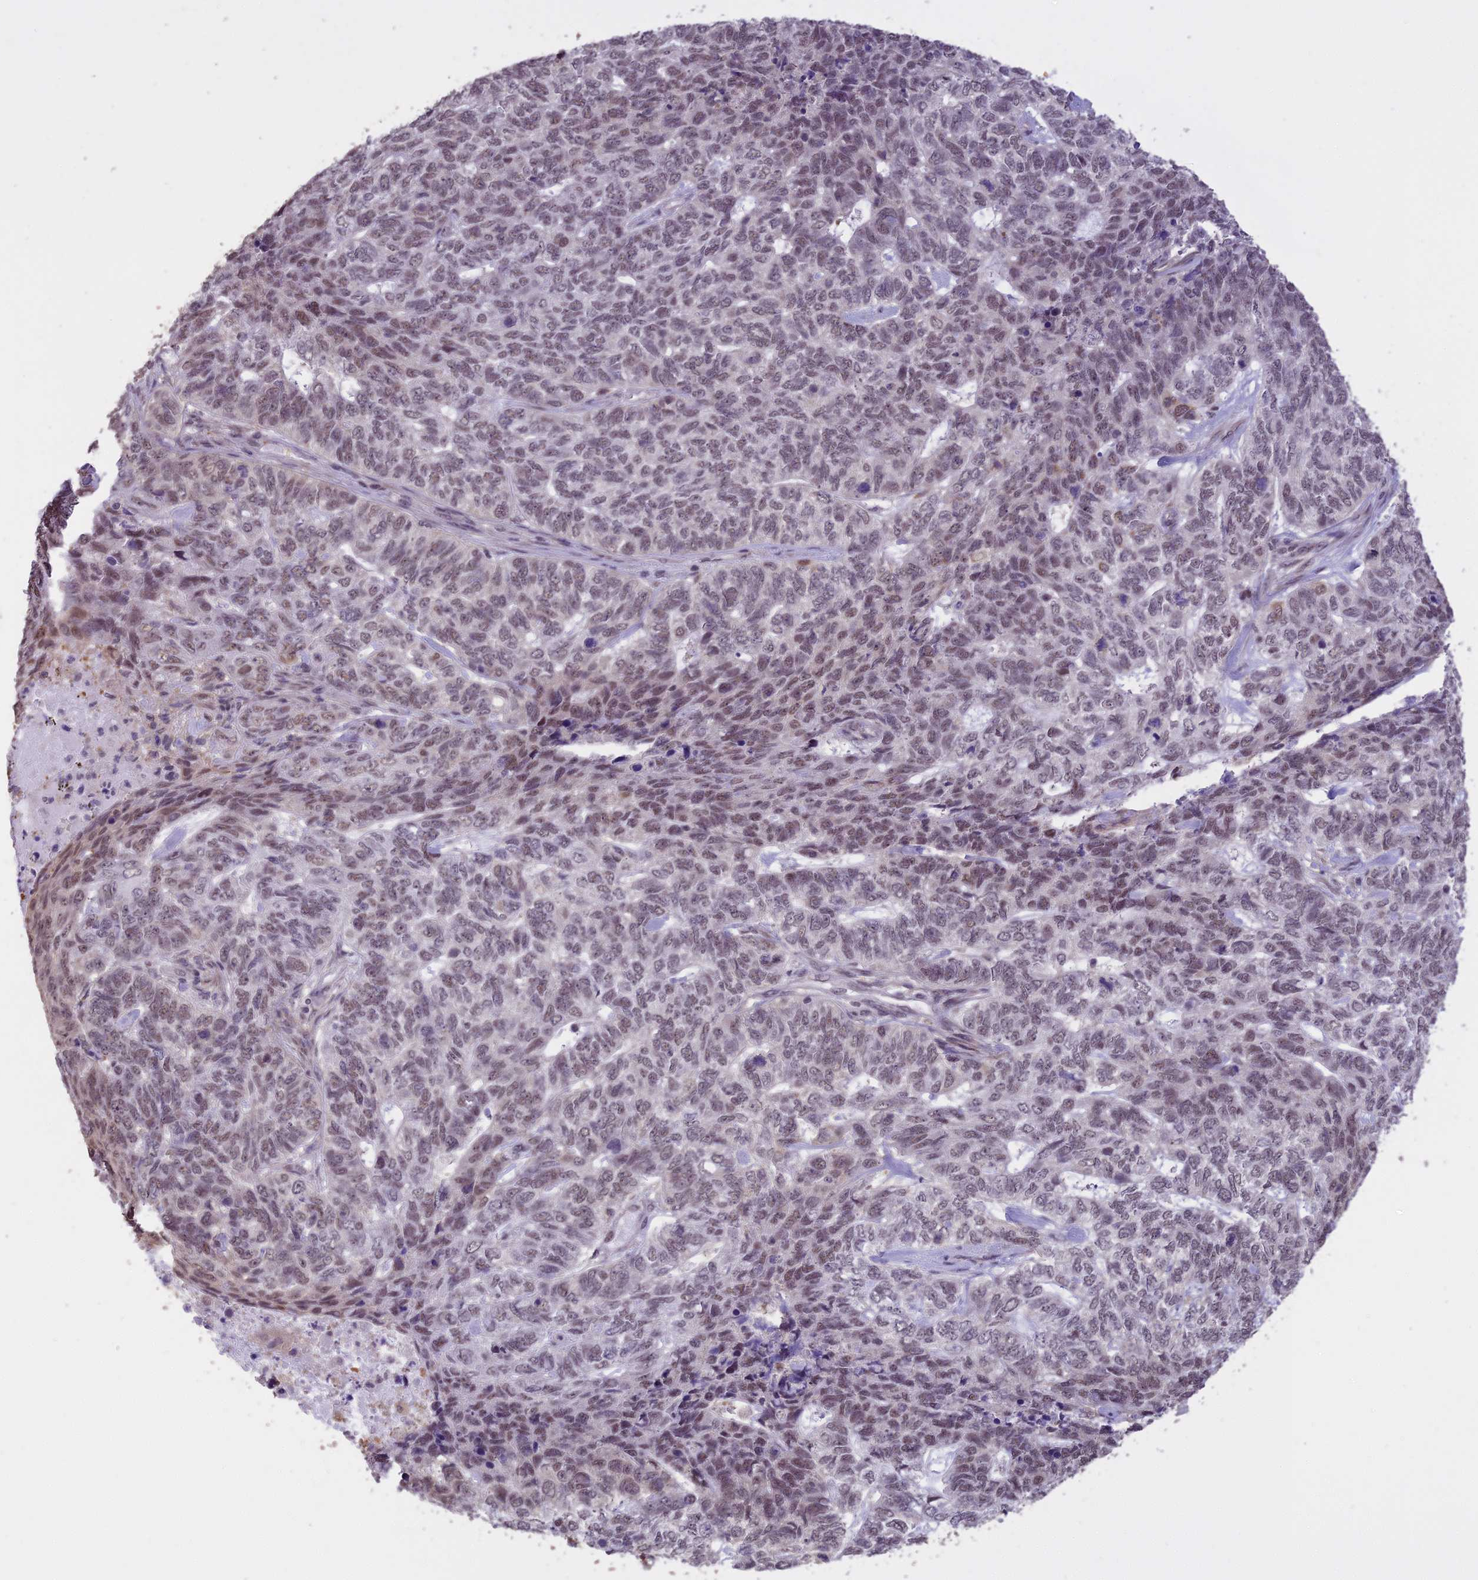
{"staining": {"intensity": "weak", "quantity": "25%-75%", "location": "nuclear"}, "tissue": "skin cancer", "cell_type": "Tumor cells", "image_type": "cancer", "snomed": [{"axis": "morphology", "description": "Basal cell carcinoma"}, {"axis": "topography", "description": "Skin"}], "caption": "Immunohistochemical staining of human basal cell carcinoma (skin) demonstrates low levels of weak nuclear expression in approximately 25%-75% of tumor cells. The protein is stained brown, and the nuclei are stained in blue (DAB (3,3'-diaminobenzidine) IHC with brightfield microscopy, high magnification).", "gene": "TIGD7", "patient": {"sex": "female", "age": 65}}